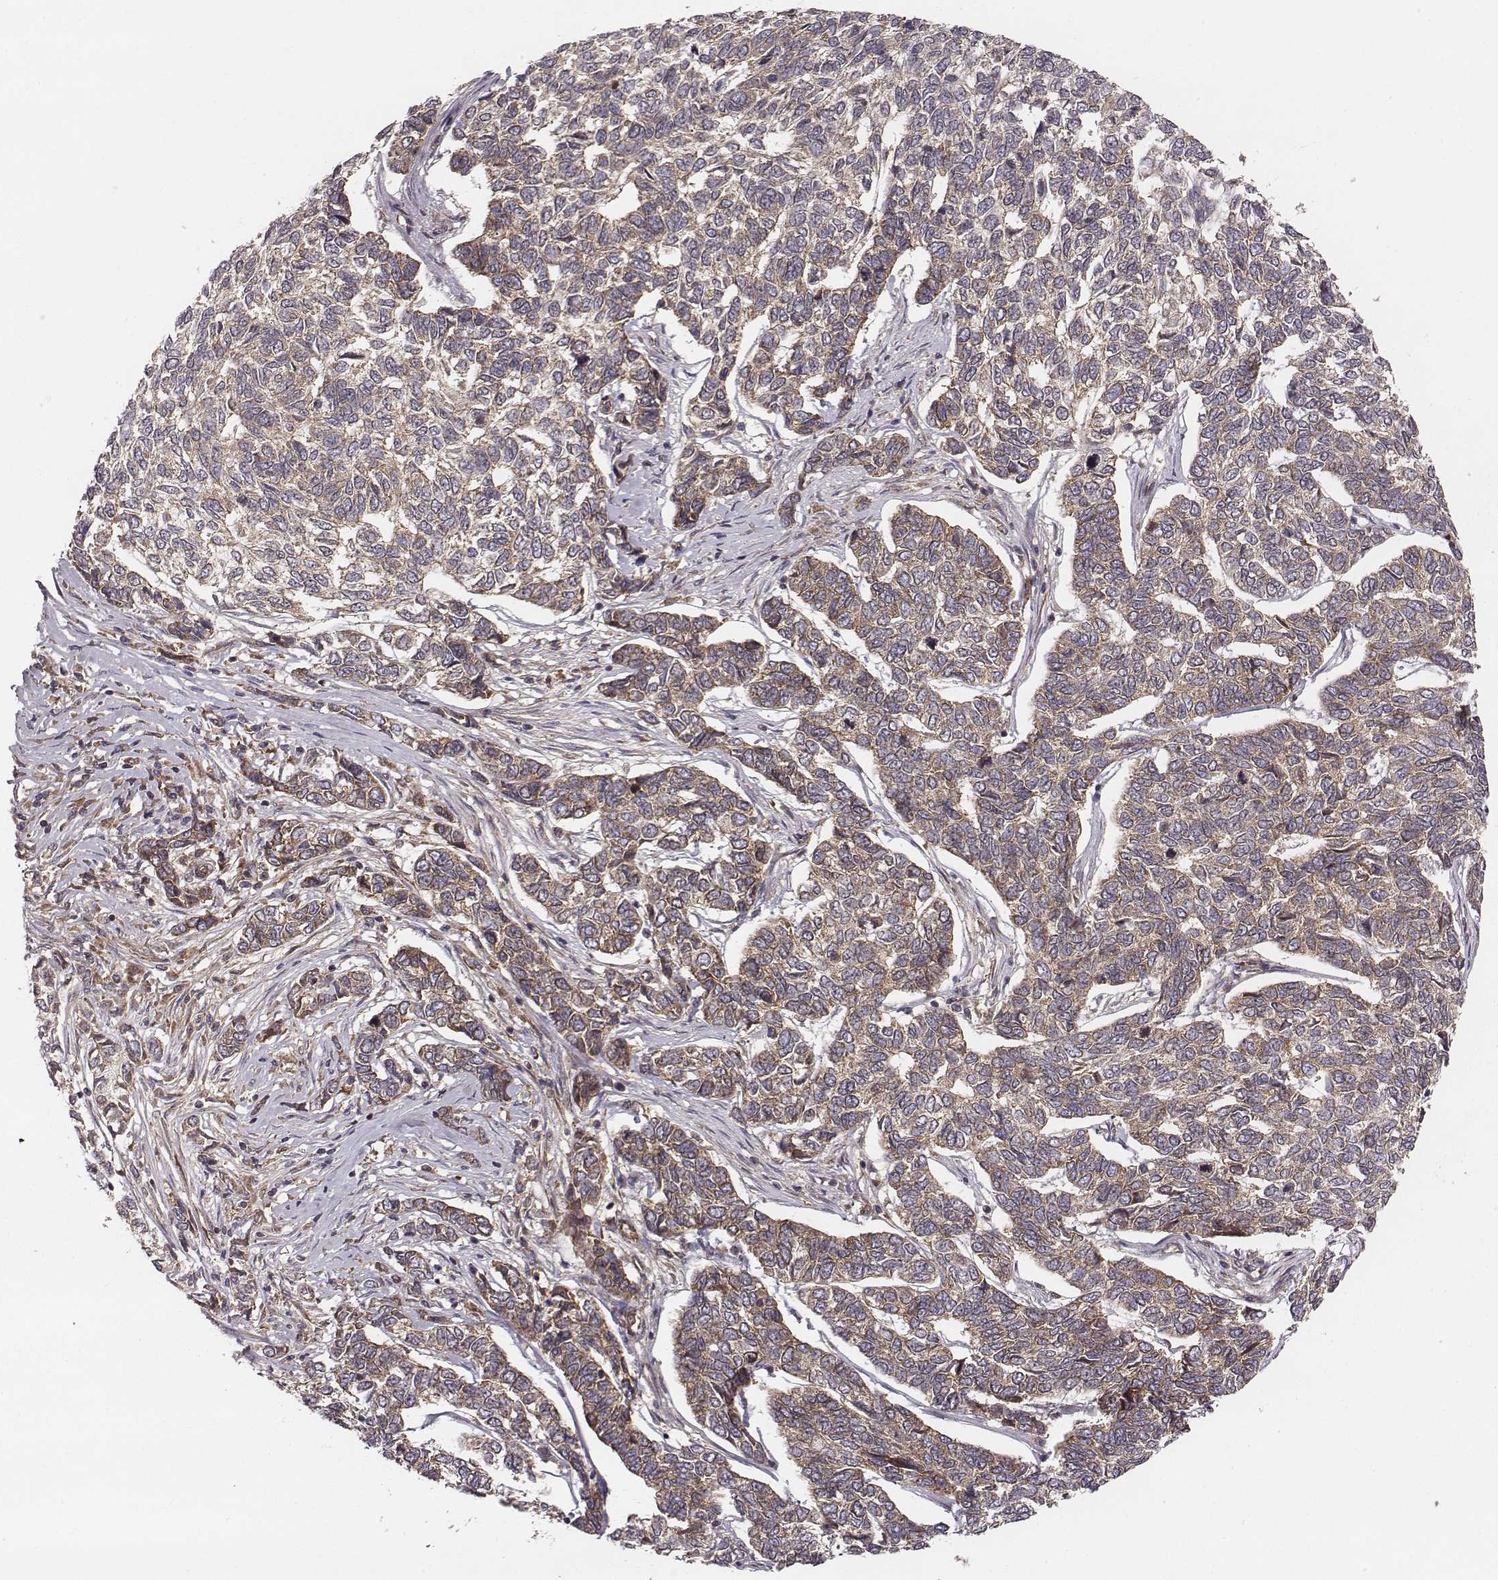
{"staining": {"intensity": "moderate", "quantity": "<25%", "location": "cytoplasmic/membranous"}, "tissue": "skin cancer", "cell_type": "Tumor cells", "image_type": "cancer", "snomed": [{"axis": "morphology", "description": "Basal cell carcinoma"}, {"axis": "topography", "description": "Skin"}], "caption": "Immunohistochemical staining of human skin basal cell carcinoma exhibits low levels of moderate cytoplasmic/membranous staining in approximately <25% of tumor cells. The staining is performed using DAB brown chromogen to label protein expression. The nuclei are counter-stained blue using hematoxylin.", "gene": "VPS26A", "patient": {"sex": "female", "age": 65}}